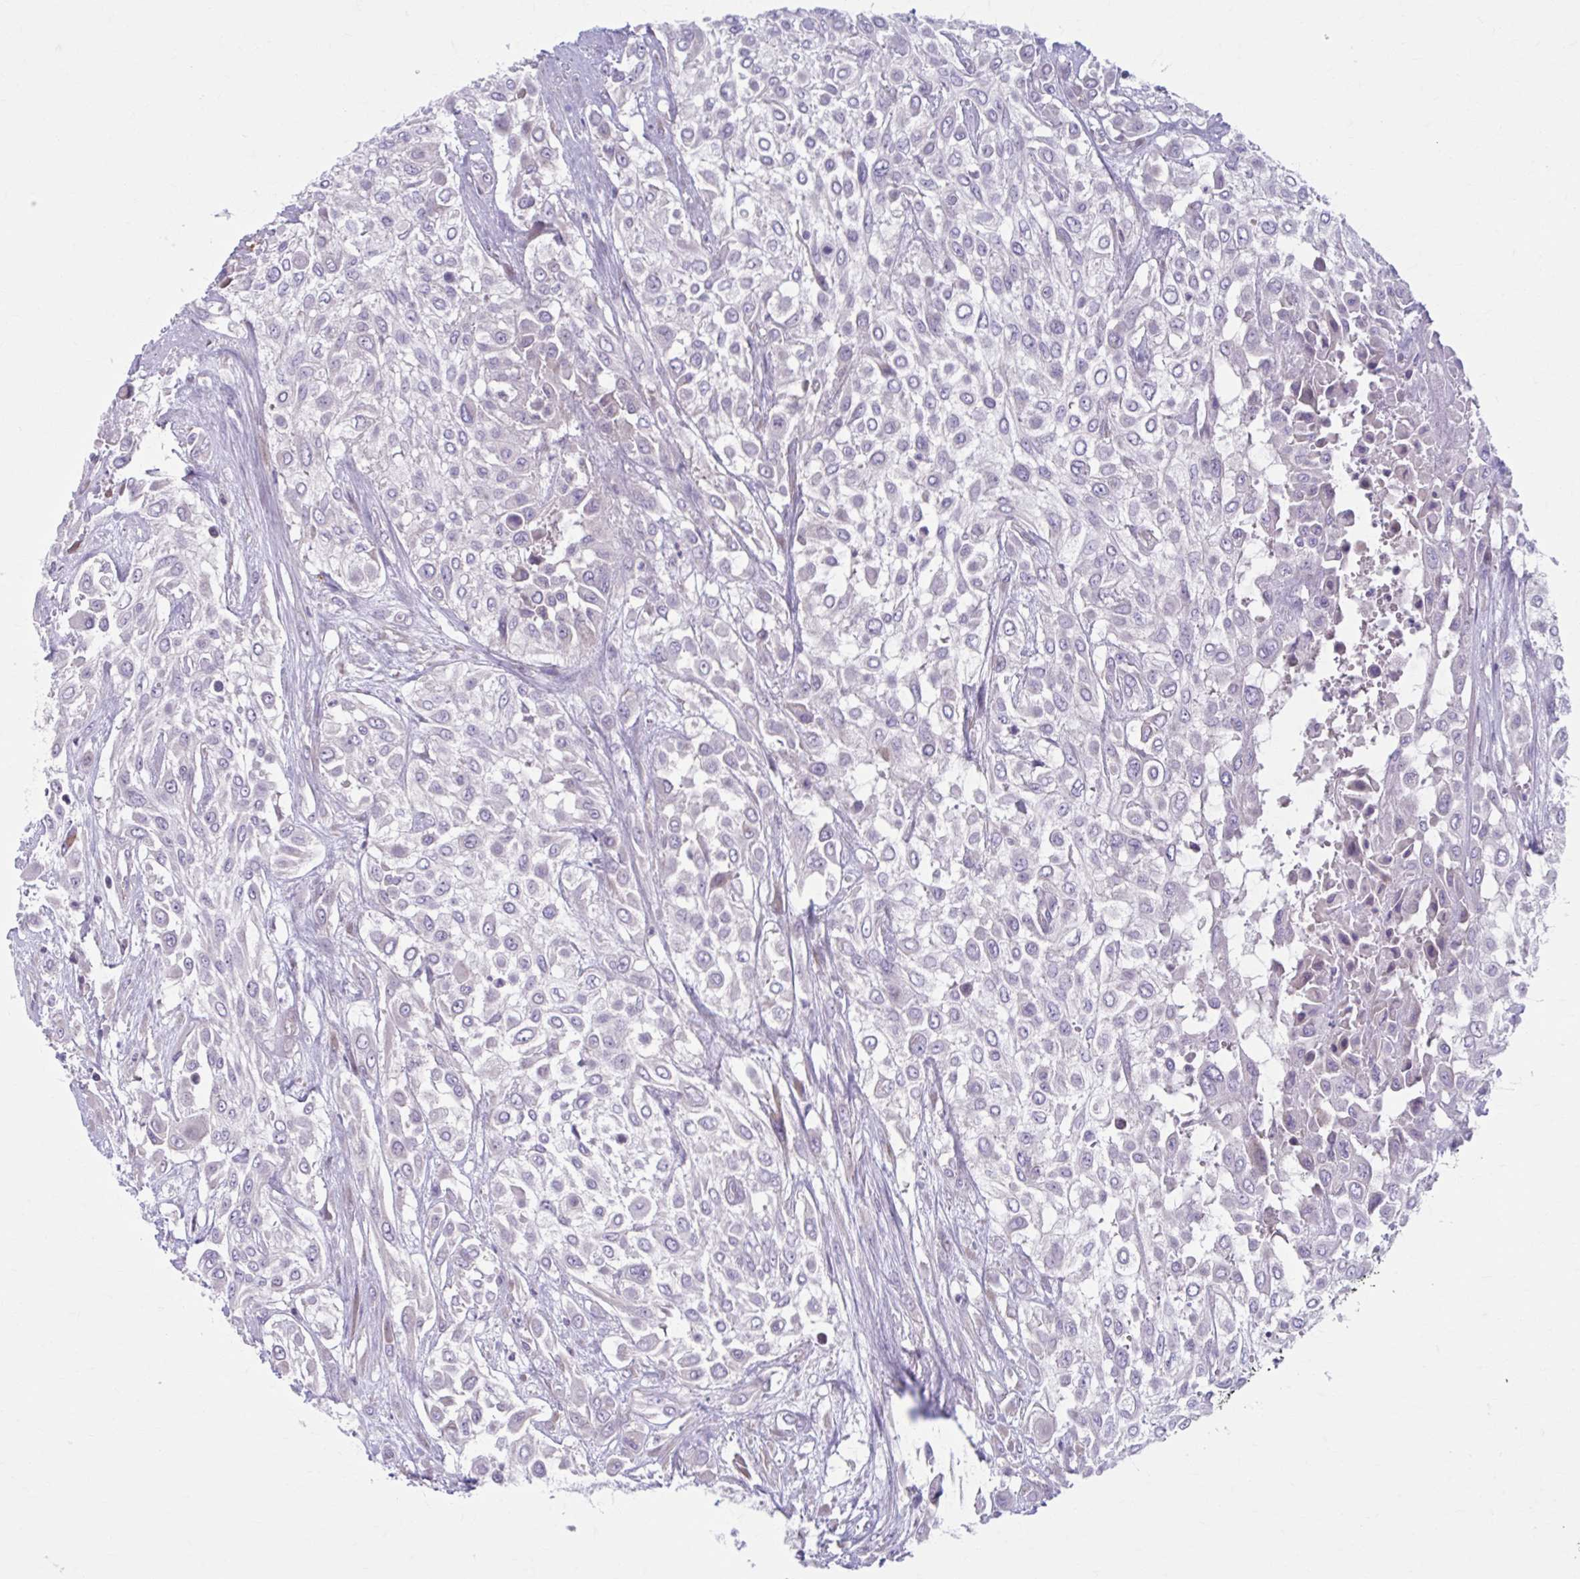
{"staining": {"intensity": "negative", "quantity": "none", "location": "none"}, "tissue": "urothelial cancer", "cell_type": "Tumor cells", "image_type": "cancer", "snomed": [{"axis": "morphology", "description": "Urothelial carcinoma, High grade"}, {"axis": "topography", "description": "Urinary bladder"}], "caption": "DAB (3,3'-diaminobenzidine) immunohistochemical staining of human urothelial cancer demonstrates no significant expression in tumor cells.", "gene": "CHST3", "patient": {"sex": "male", "age": 57}}